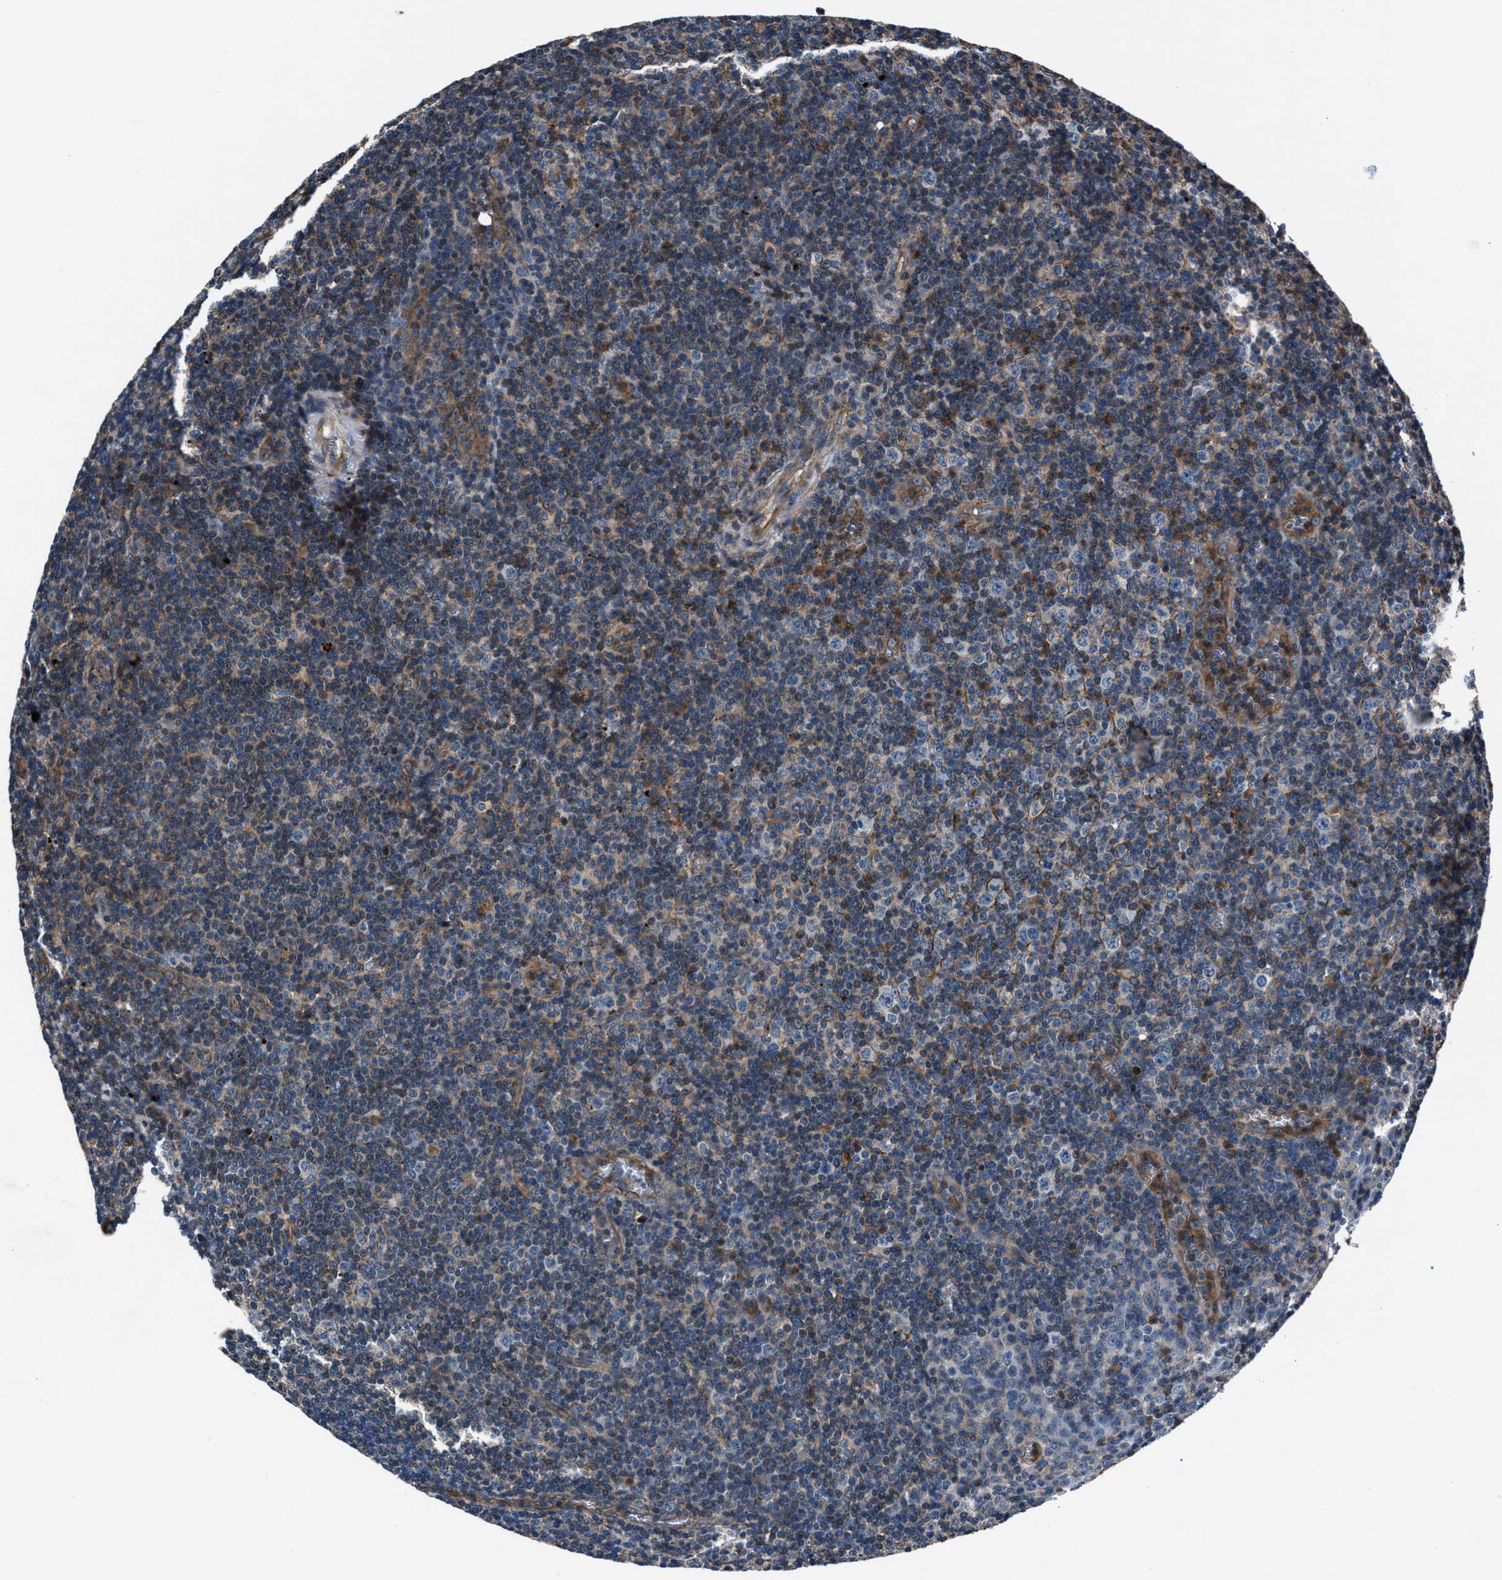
{"staining": {"intensity": "weak", "quantity": "<25%", "location": "cytoplasmic/membranous"}, "tissue": "tonsil", "cell_type": "Germinal center cells", "image_type": "normal", "snomed": [{"axis": "morphology", "description": "Normal tissue, NOS"}, {"axis": "topography", "description": "Tonsil"}], "caption": "This image is of unremarkable tonsil stained with IHC to label a protein in brown with the nuclei are counter-stained blue. There is no expression in germinal center cells. (DAB (3,3'-diaminobenzidine) immunohistochemistry, high magnification).", "gene": "MFSD11", "patient": {"sex": "male", "age": 37}}